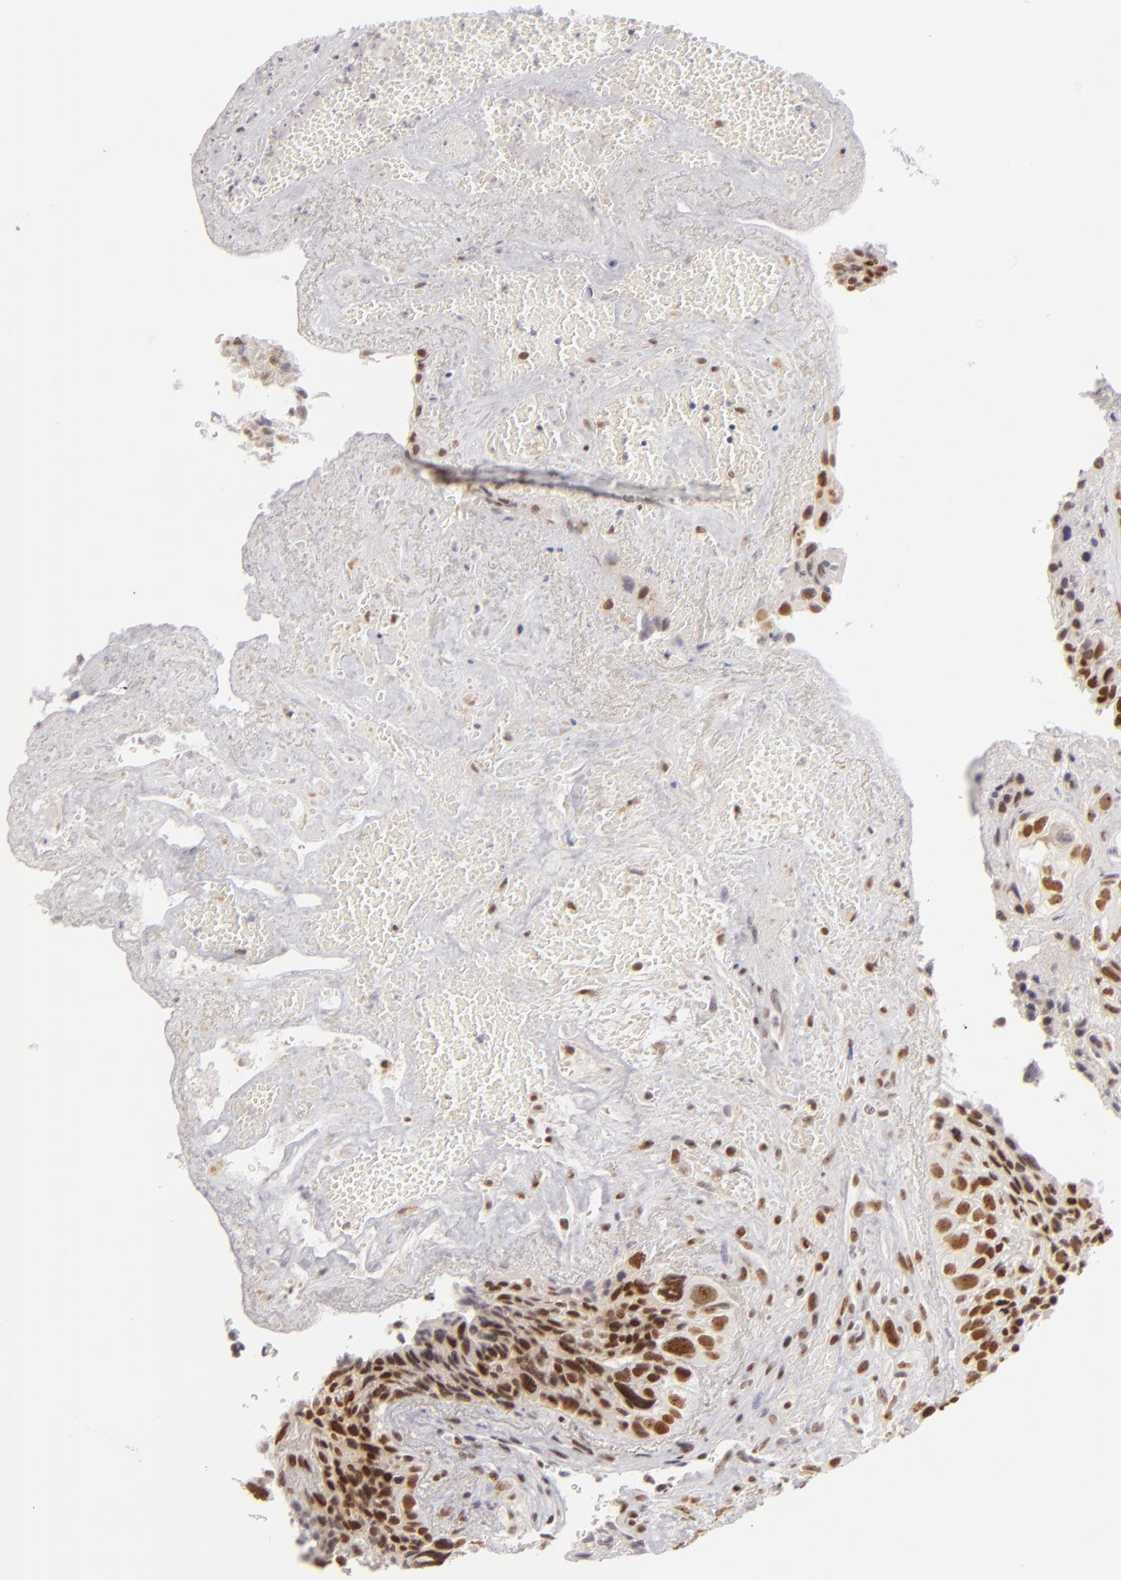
{"staining": {"intensity": "strong", "quantity": ">75%", "location": "nuclear"}, "tissue": "breast cancer", "cell_type": "Tumor cells", "image_type": "cancer", "snomed": [{"axis": "morphology", "description": "Neoplasm, malignant, NOS"}, {"axis": "topography", "description": "Breast"}], "caption": "Strong nuclear expression for a protein is present in about >75% of tumor cells of breast neoplasm (malignant) using immunohistochemistry (IHC).", "gene": "DAXX", "patient": {"sex": "female", "age": 50}}